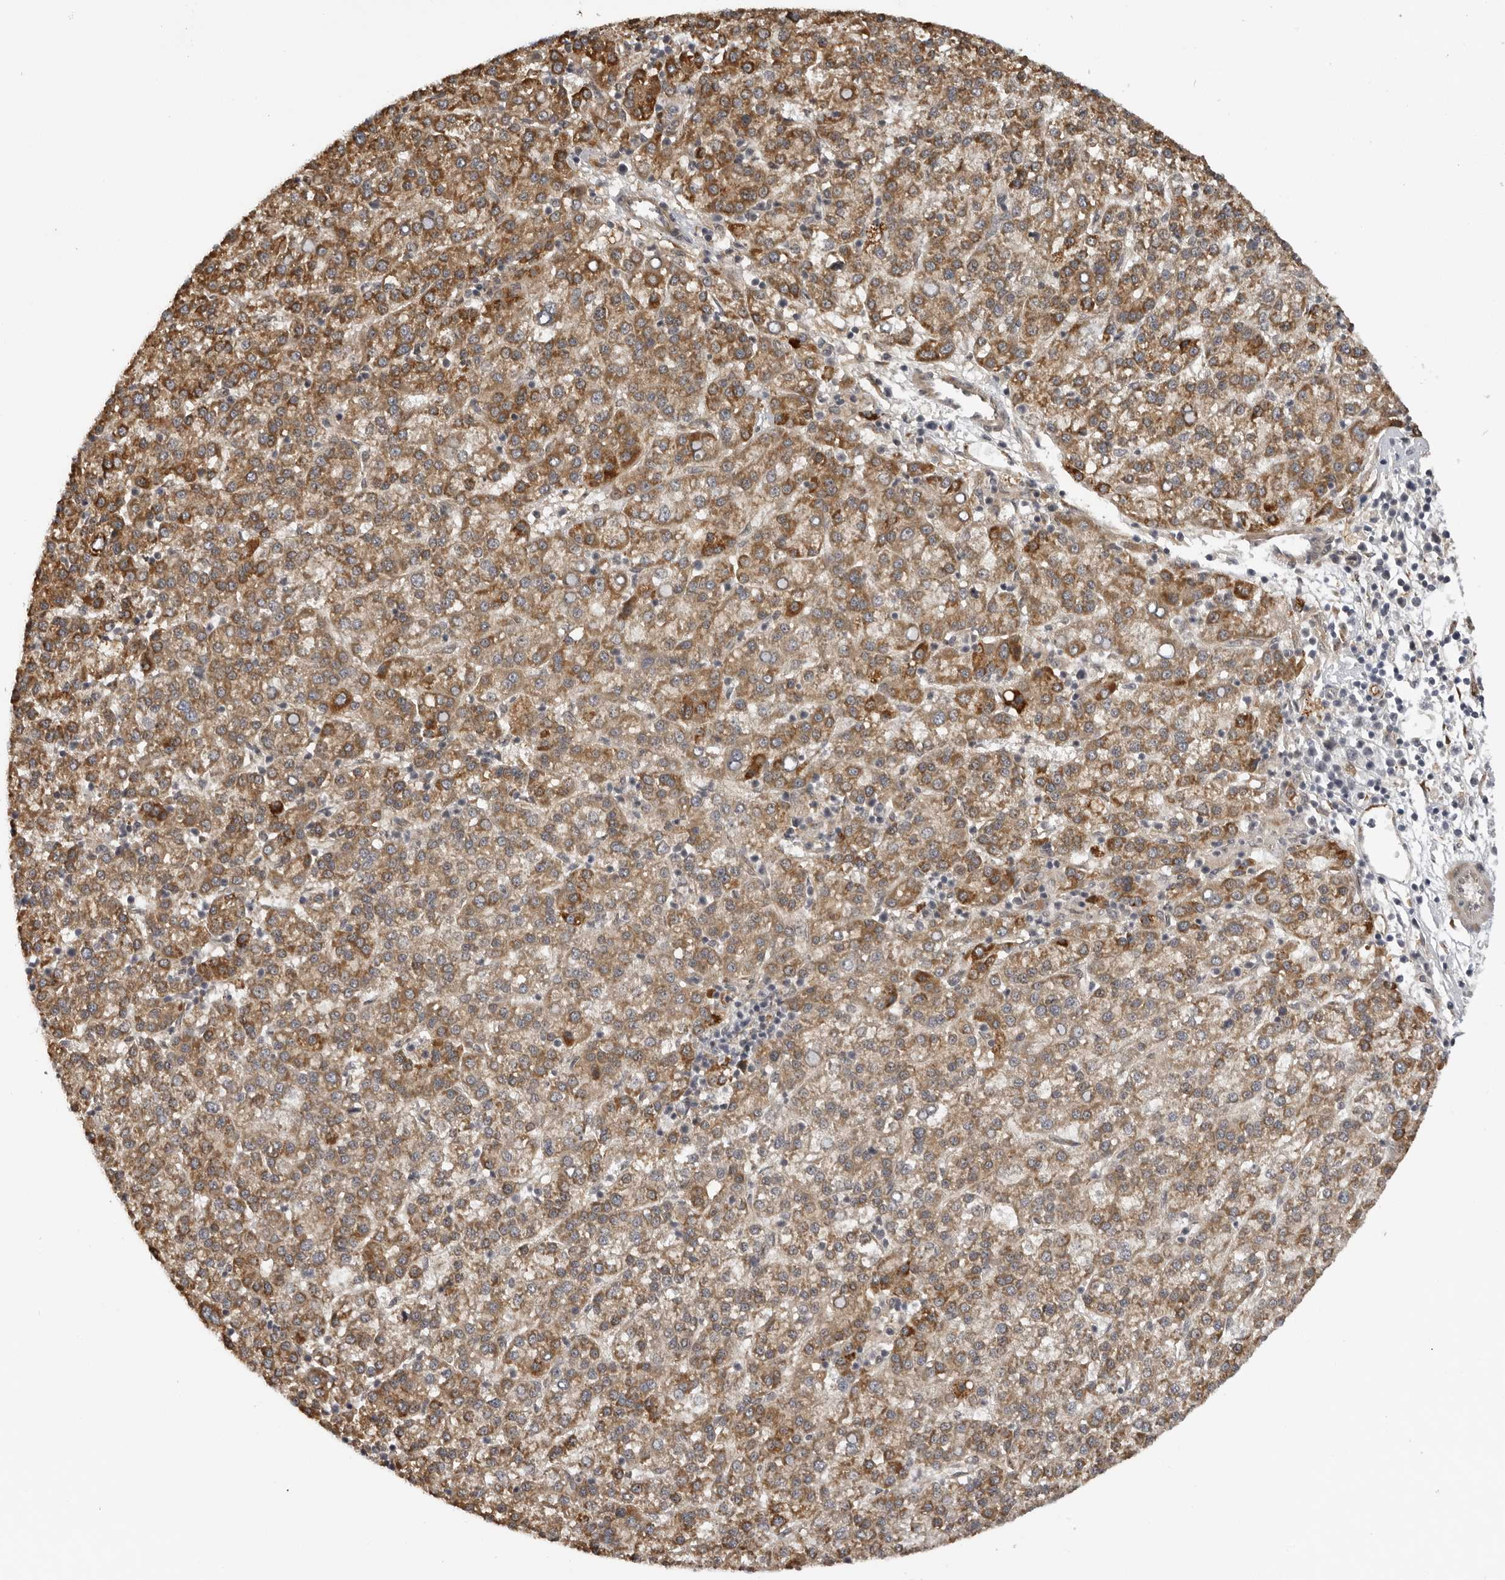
{"staining": {"intensity": "strong", "quantity": "25%-75%", "location": "cytoplasmic/membranous"}, "tissue": "liver cancer", "cell_type": "Tumor cells", "image_type": "cancer", "snomed": [{"axis": "morphology", "description": "Carcinoma, Hepatocellular, NOS"}, {"axis": "topography", "description": "Liver"}], "caption": "Protein analysis of liver cancer (hepatocellular carcinoma) tissue demonstrates strong cytoplasmic/membranous expression in approximately 25%-75% of tumor cells.", "gene": "DNAH14", "patient": {"sex": "female", "age": 58}}